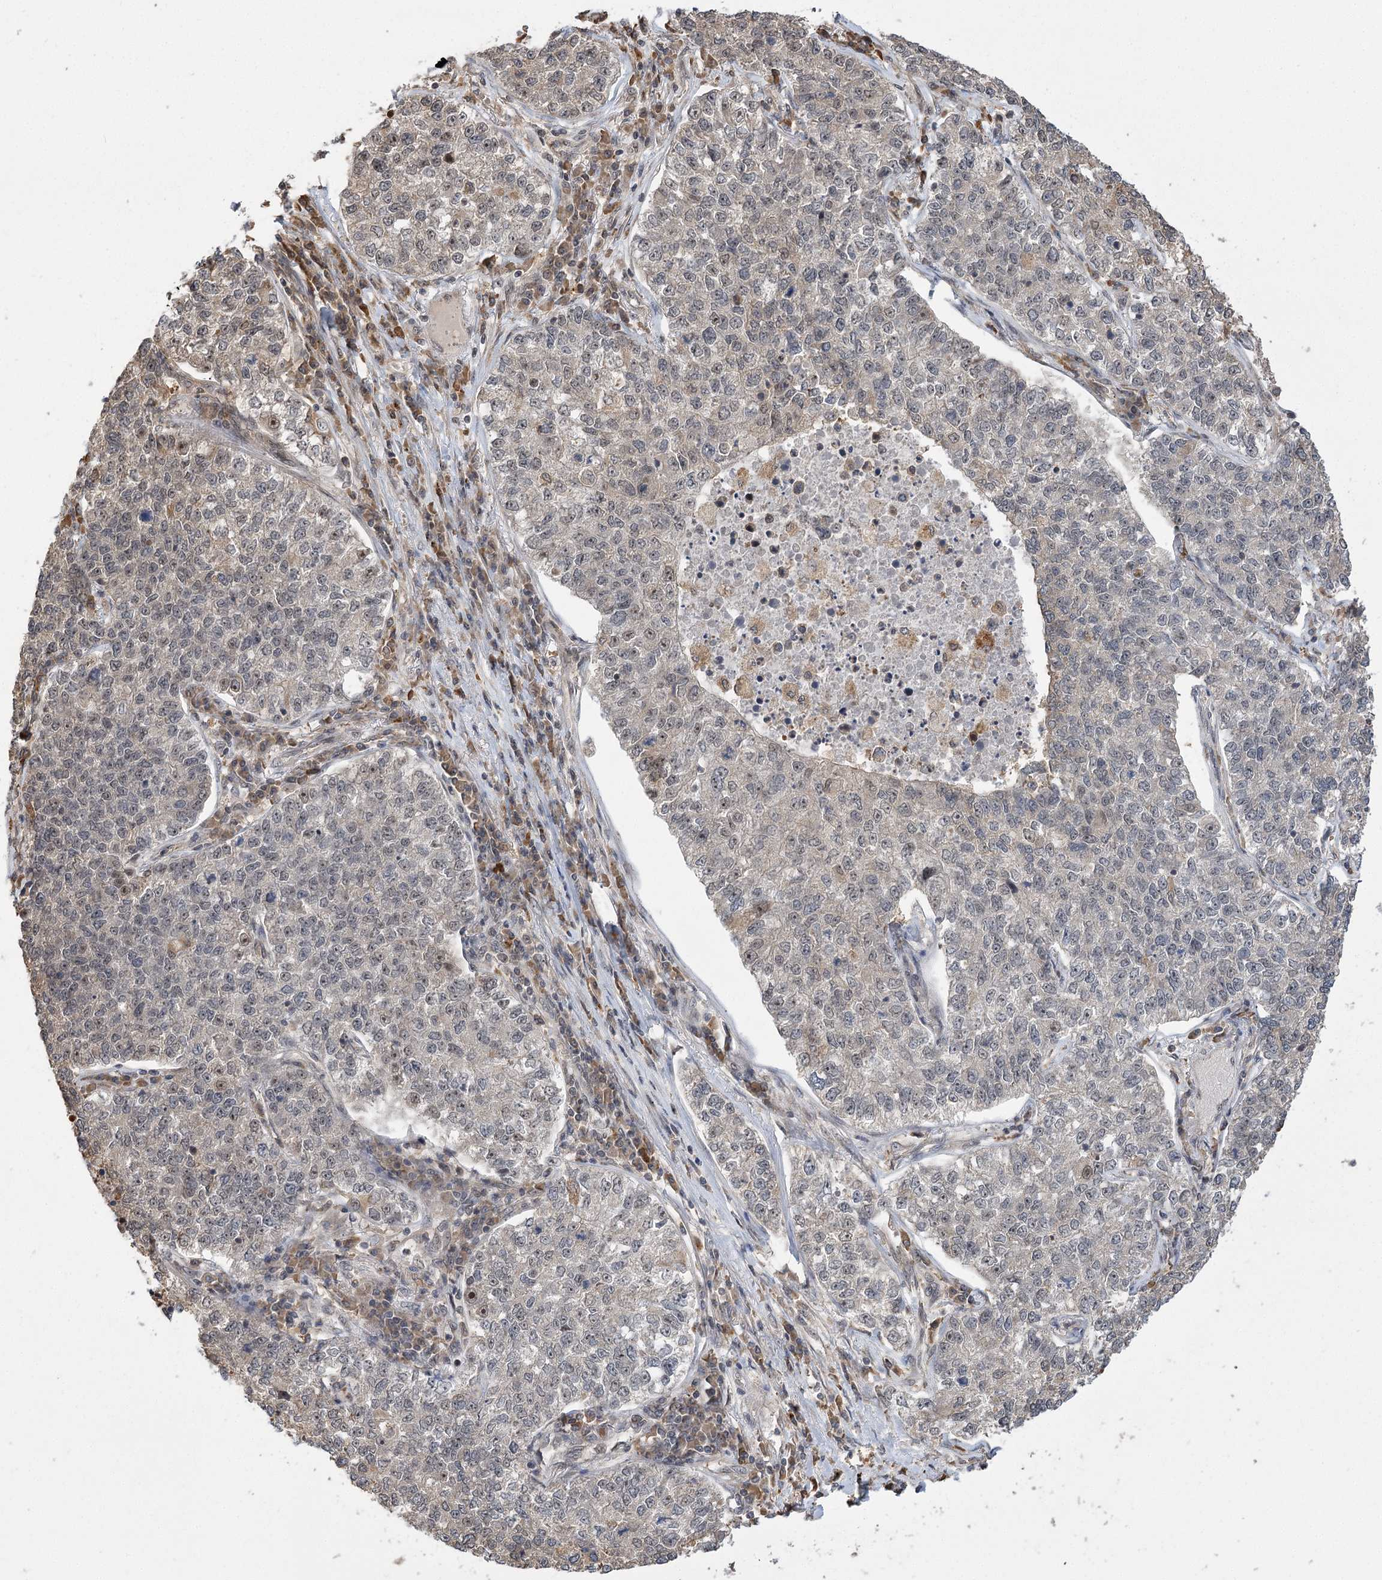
{"staining": {"intensity": "negative", "quantity": "none", "location": "none"}, "tissue": "lung cancer", "cell_type": "Tumor cells", "image_type": "cancer", "snomed": [{"axis": "morphology", "description": "Adenocarcinoma, NOS"}, {"axis": "topography", "description": "Lung"}], "caption": "Tumor cells show no significant protein positivity in lung cancer. (Immunohistochemistry, brightfield microscopy, high magnification).", "gene": "SERGEF", "patient": {"sex": "male", "age": 49}}